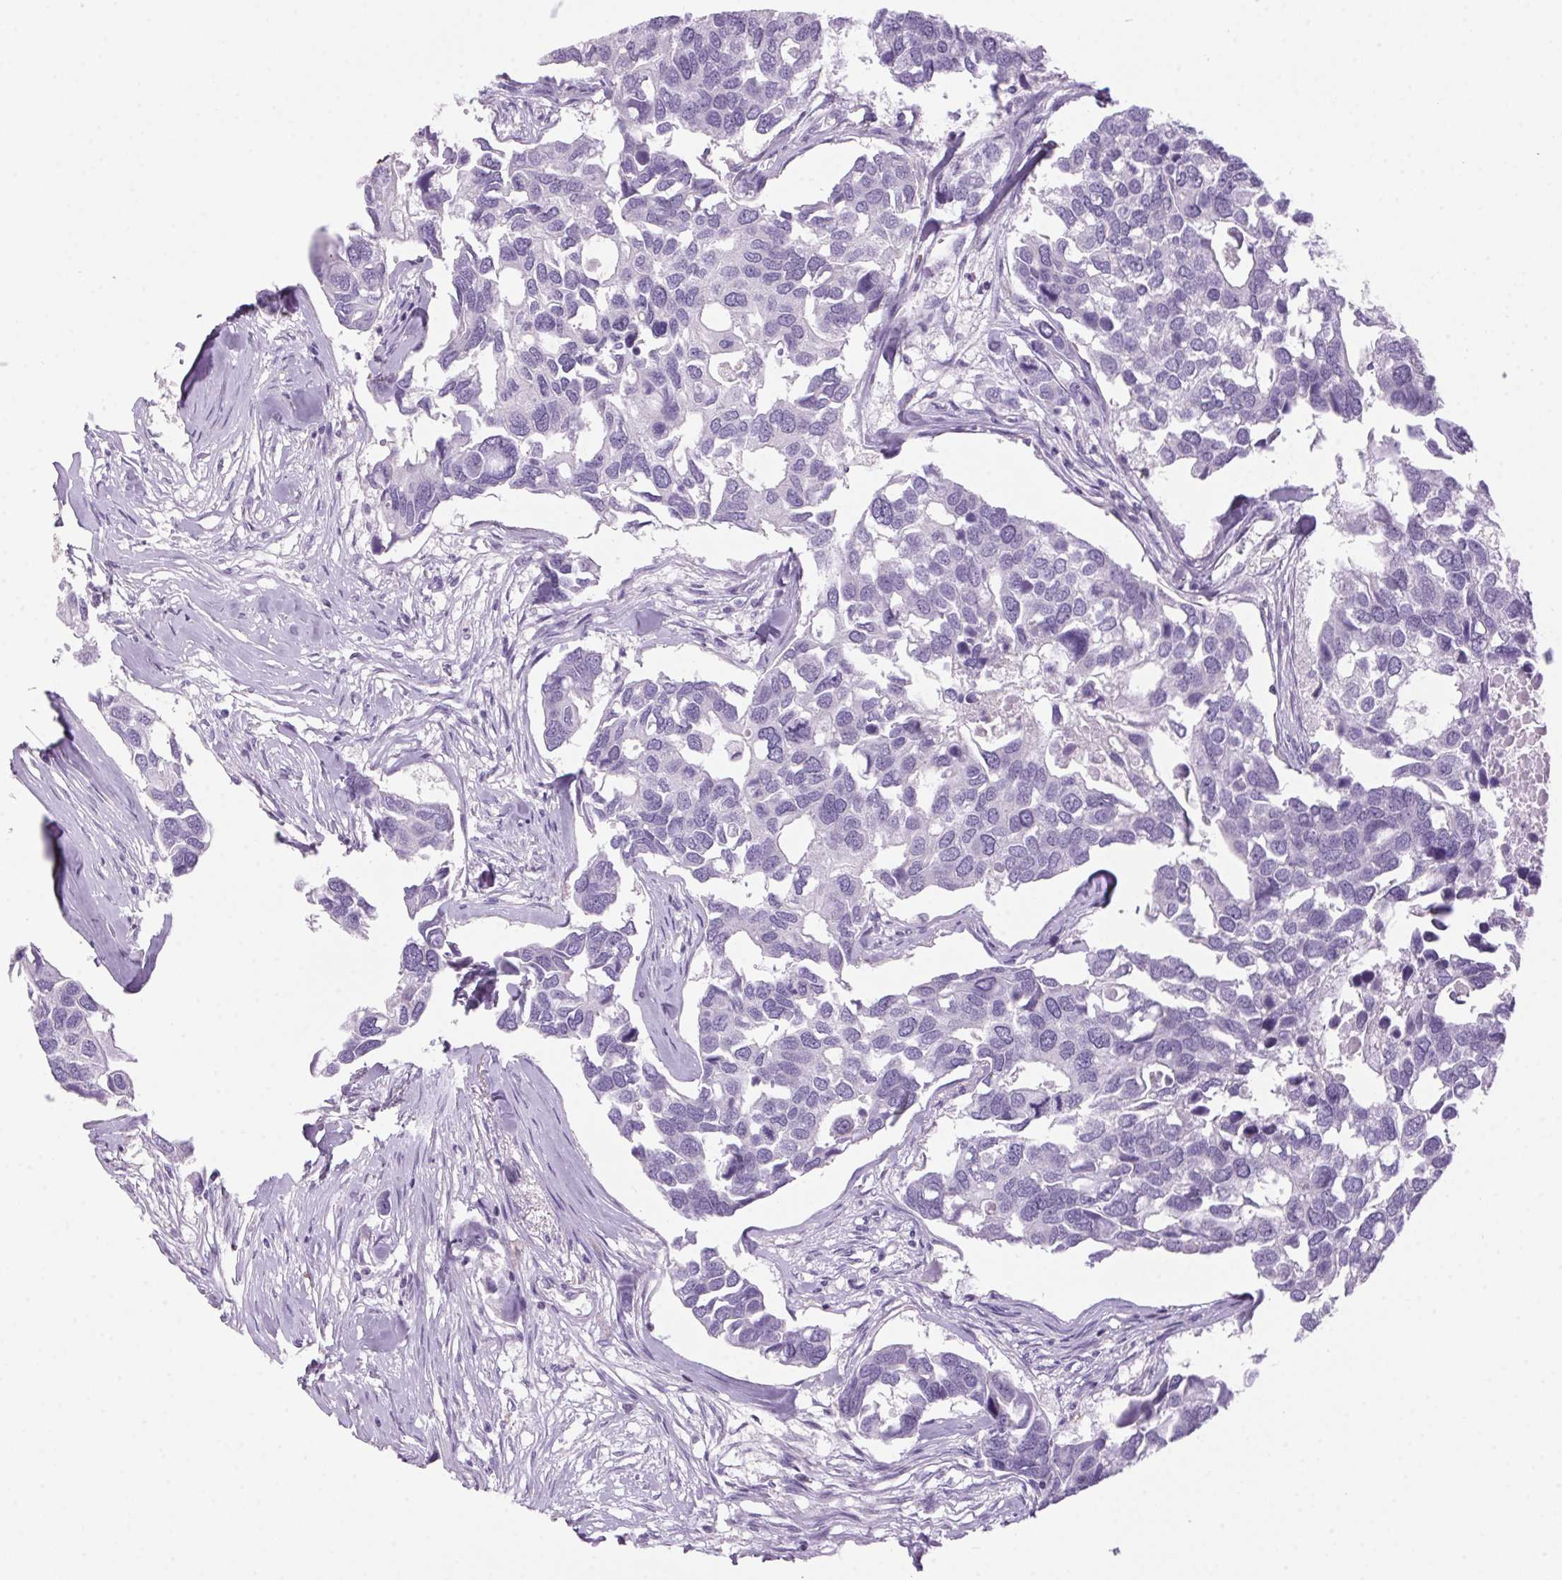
{"staining": {"intensity": "negative", "quantity": "none", "location": "none"}, "tissue": "breast cancer", "cell_type": "Tumor cells", "image_type": "cancer", "snomed": [{"axis": "morphology", "description": "Duct carcinoma"}, {"axis": "topography", "description": "Breast"}], "caption": "Infiltrating ductal carcinoma (breast) was stained to show a protein in brown. There is no significant expression in tumor cells. (DAB immunohistochemistry visualized using brightfield microscopy, high magnification).", "gene": "S100A2", "patient": {"sex": "female", "age": 83}}